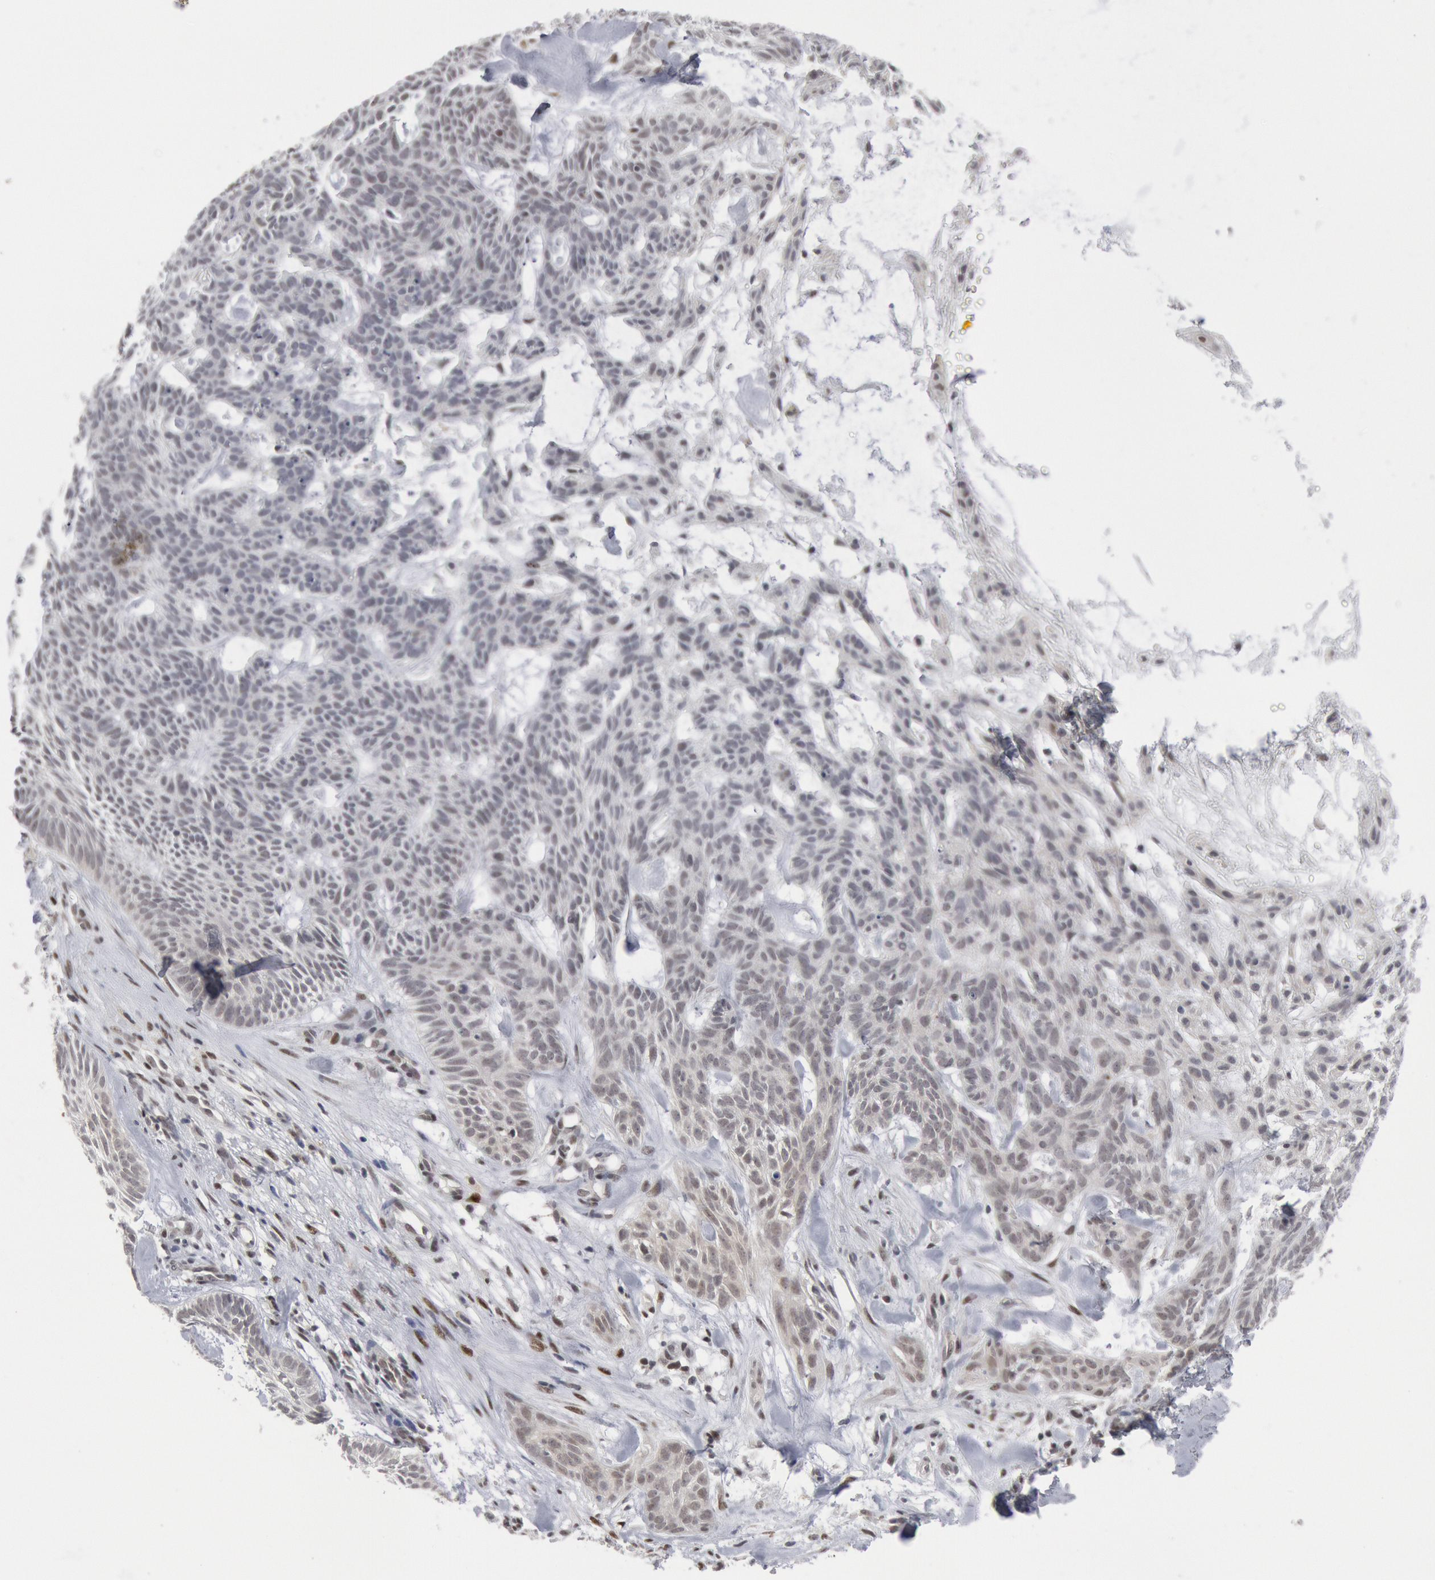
{"staining": {"intensity": "negative", "quantity": "none", "location": "none"}, "tissue": "skin cancer", "cell_type": "Tumor cells", "image_type": "cancer", "snomed": [{"axis": "morphology", "description": "Basal cell carcinoma"}, {"axis": "topography", "description": "Skin"}], "caption": "Immunohistochemical staining of skin basal cell carcinoma exhibits no significant positivity in tumor cells.", "gene": "FOXO1", "patient": {"sex": "male", "age": 75}}